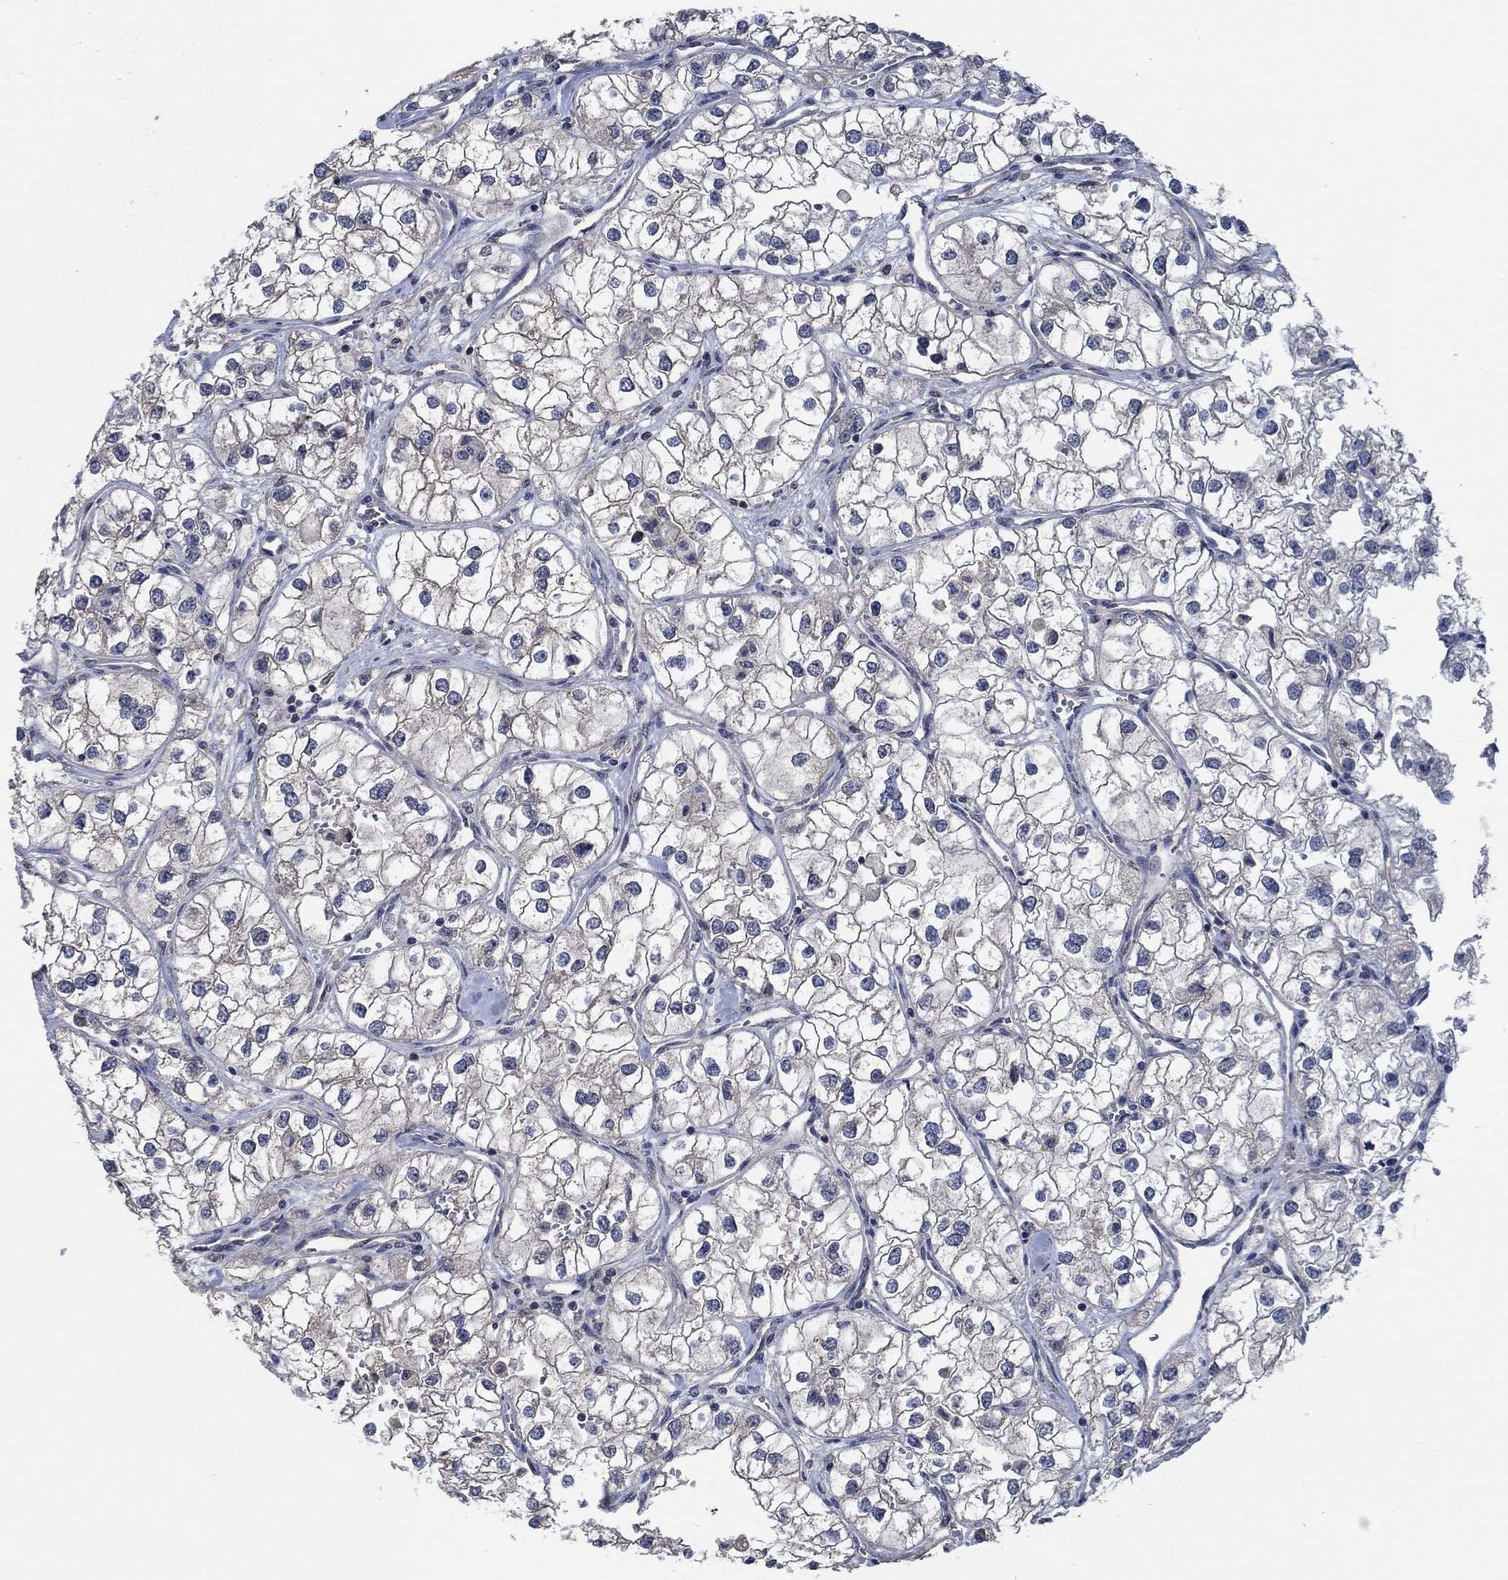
{"staining": {"intensity": "negative", "quantity": "none", "location": "none"}, "tissue": "renal cancer", "cell_type": "Tumor cells", "image_type": "cancer", "snomed": [{"axis": "morphology", "description": "Adenocarcinoma, NOS"}, {"axis": "topography", "description": "Kidney"}], "caption": "Immunohistochemistry image of neoplastic tissue: adenocarcinoma (renal) stained with DAB (3,3'-diaminobenzidine) shows no significant protein staining in tumor cells. (Immunohistochemistry (ihc), brightfield microscopy, high magnification).", "gene": "OBSCN", "patient": {"sex": "male", "age": 59}}